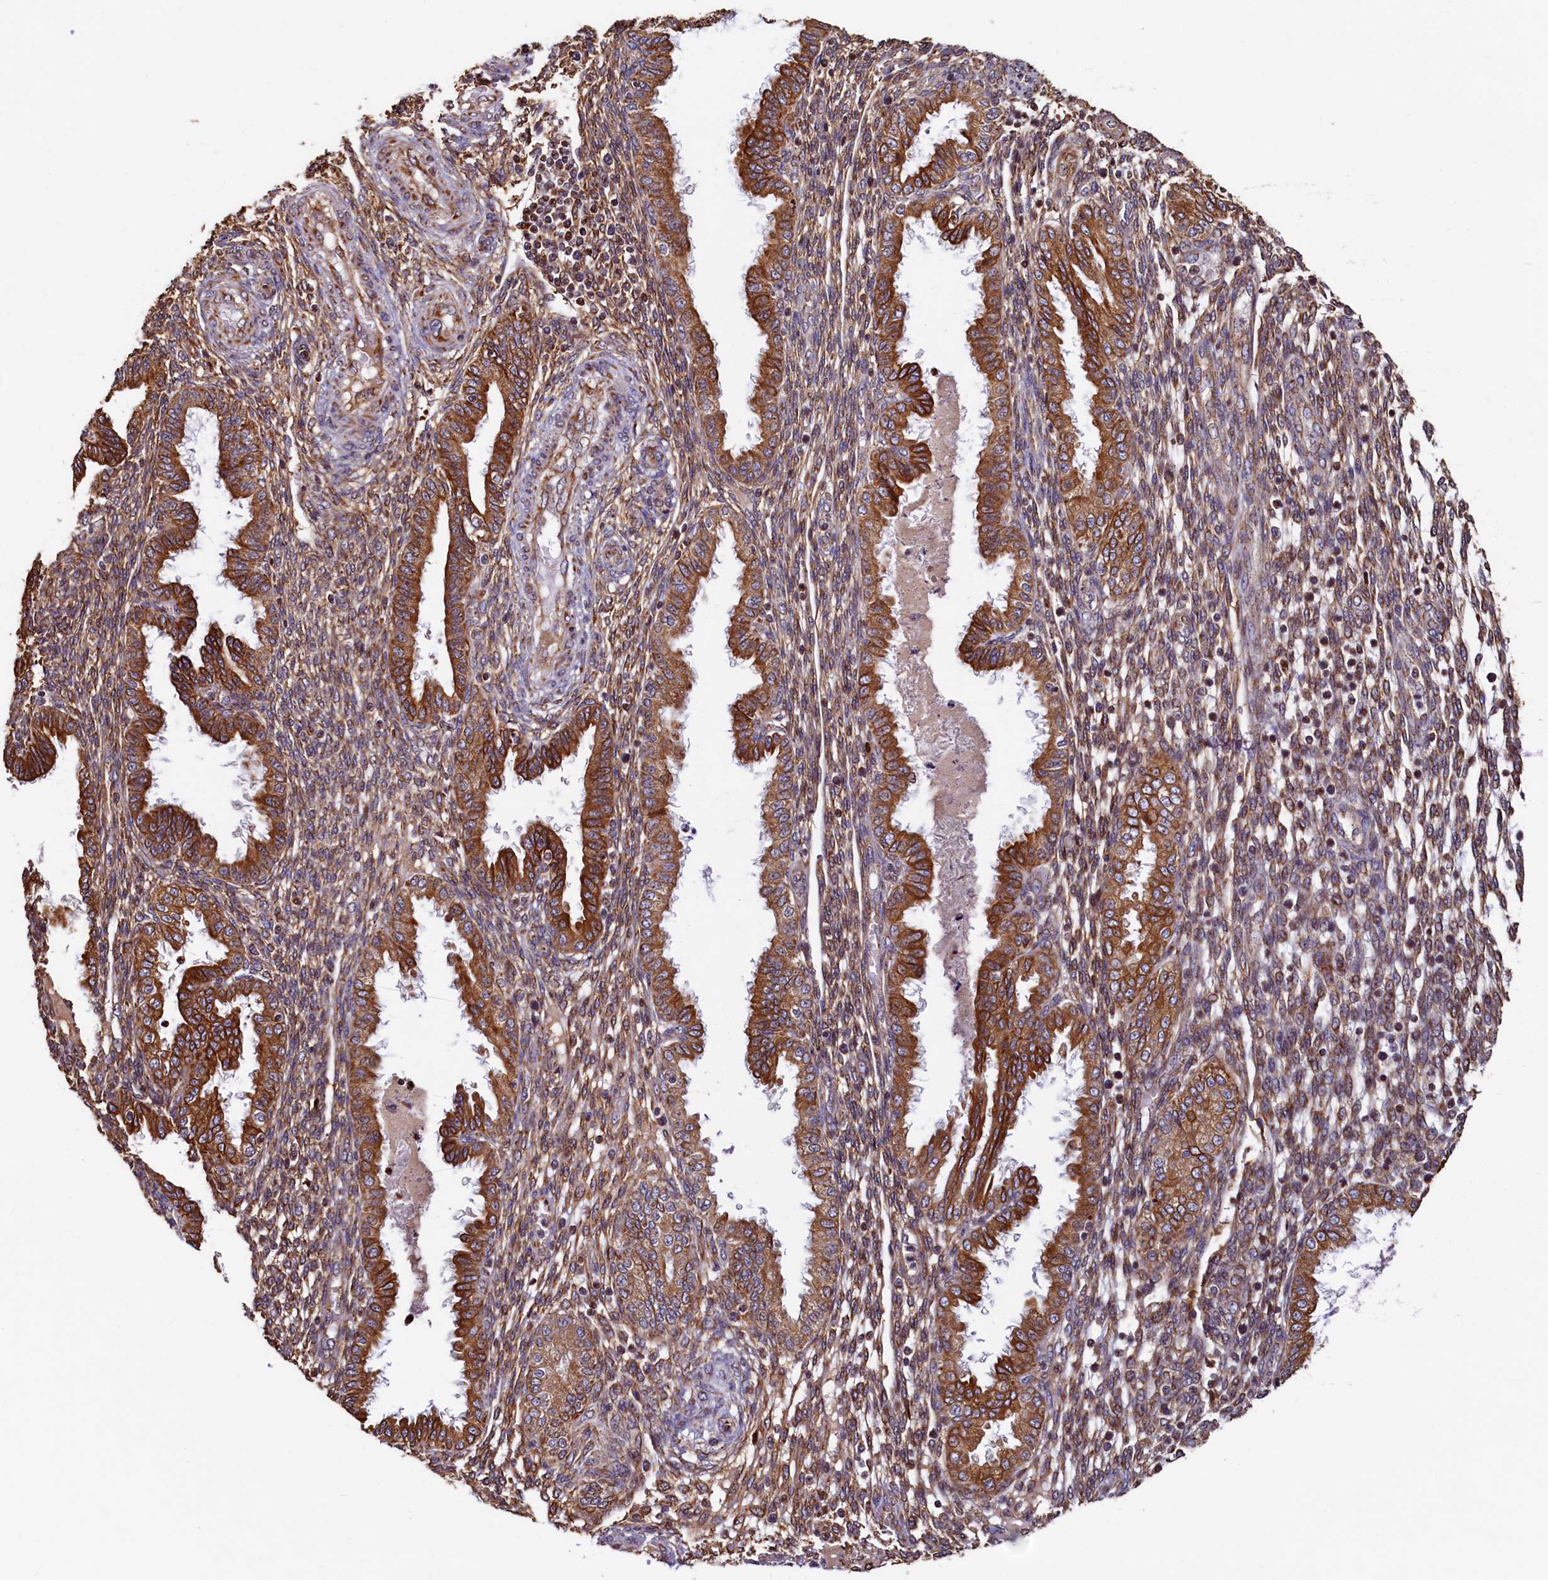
{"staining": {"intensity": "moderate", "quantity": "25%-75%", "location": "cytoplasmic/membranous"}, "tissue": "endometrium", "cell_type": "Cells in endometrial stroma", "image_type": "normal", "snomed": [{"axis": "morphology", "description": "Normal tissue, NOS"}, {"axis": "topography", "description": "Endometrium"}], "caption": "This micrograph exhibits immunohistochemistry staining of normal endometrium, with medium moderate cytoplasmic/membranous positivity in about 25%-75% of cells in endometrial stroma.", "gene": "NCKAP5L", "patient": {"sex": "female", "age": 33}}